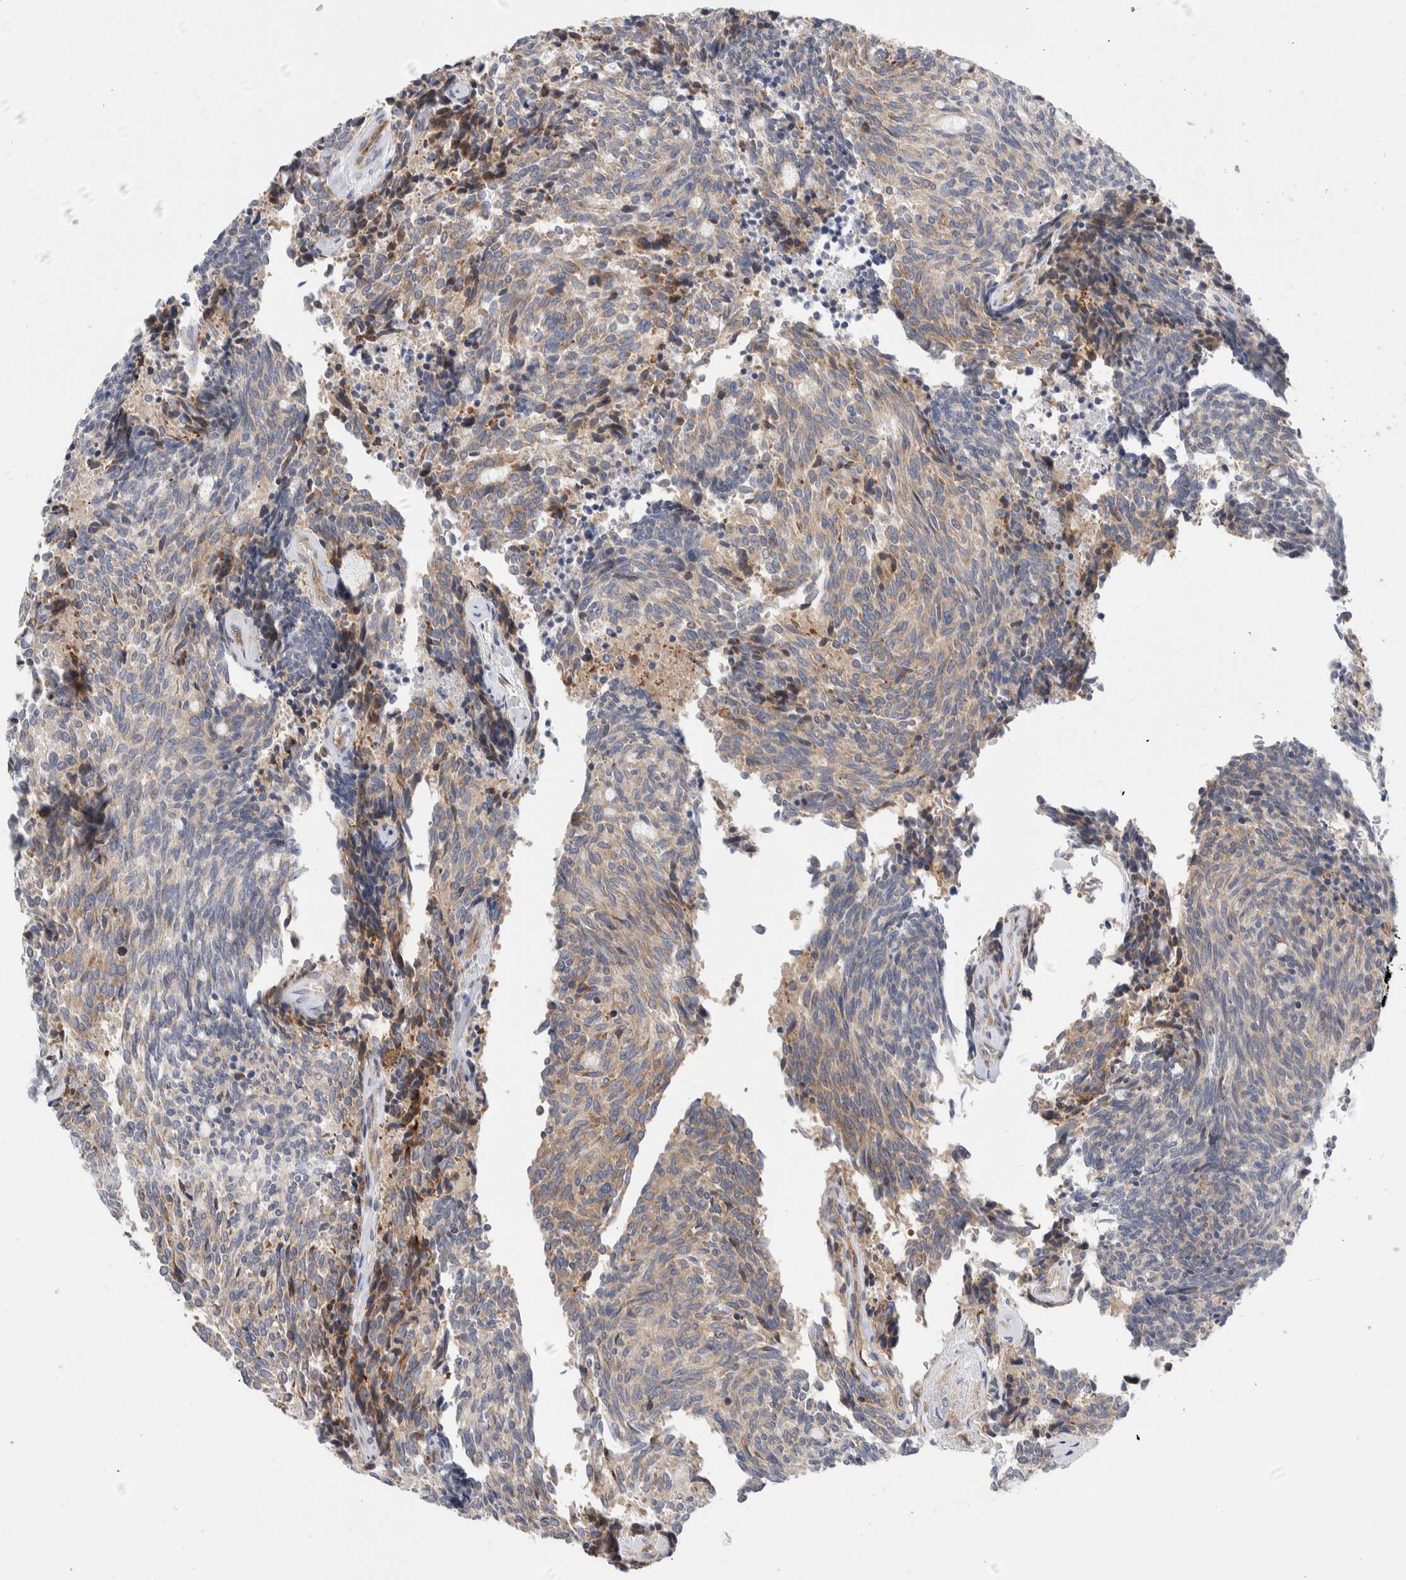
{"staining": {"intensity": "moderate", "quantity": "<25%", "location": "cytoplasmic/membranous"}, "tissue": "carcinoid", "cell_type": "Tumor cells", "image_type": "cancer", "snomed": [{"axis": "morphology", "description": "Carcinoid, malignant, NOS"}, {"axis": "topography", "description": "Pancreas"}], "caption": "About <25% of tumor cells in malignant carcinoid show moderate cytoplasmic/membranous protein staining as visualized by brown immunohistochemical staining.", "gene": "RACK1", "patient": {"sex": "female", "age": 54}}